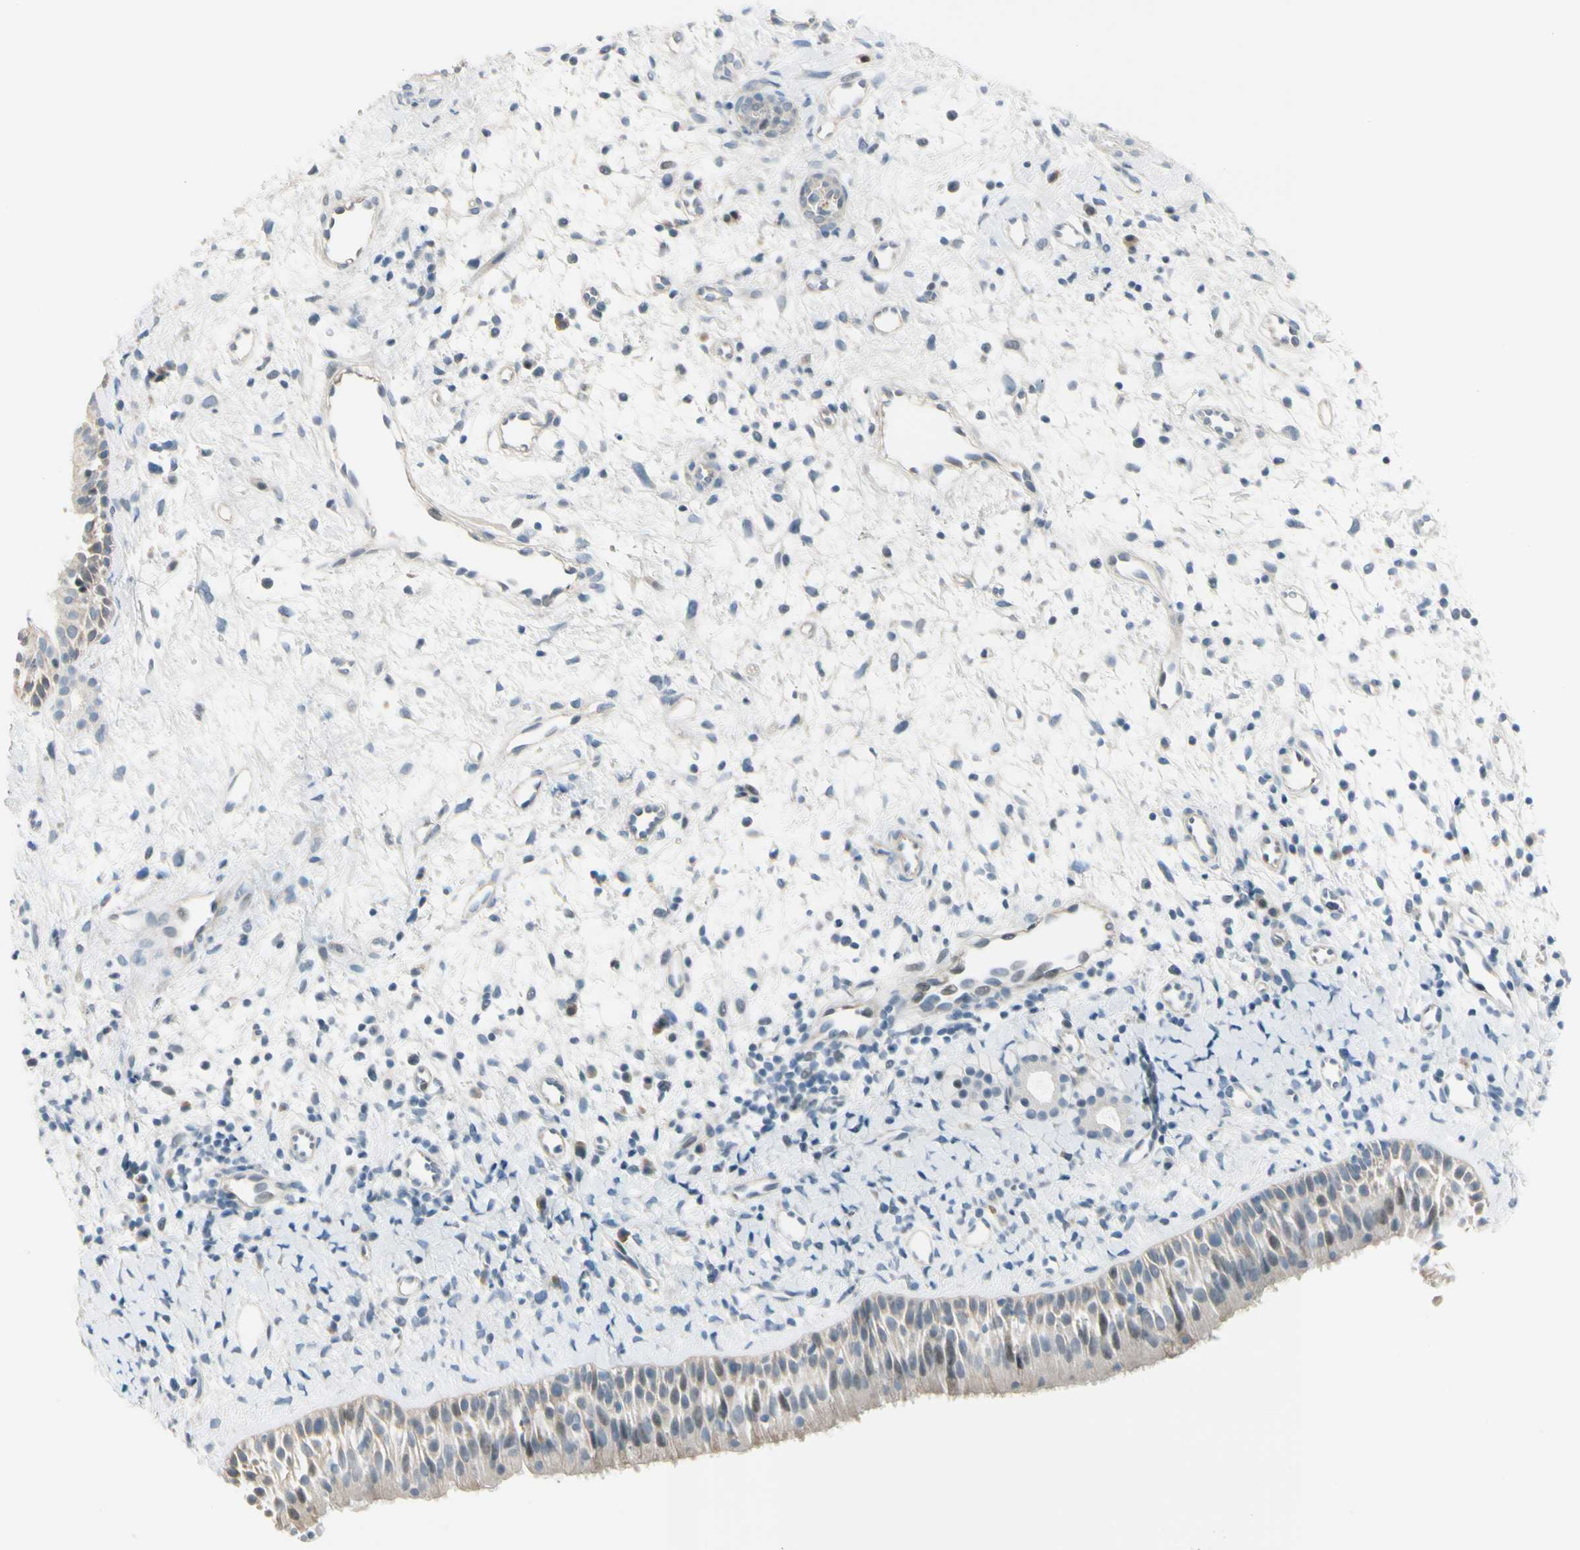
{"staining": {"intensity": "negative", "quantity": "none", "location": "none"}, "tissue": "nasopharynx", "cell_type": "Respiratory epithelial cells", "image_type": "normal", "snomed": [{"axis": "morphology", "description": "Normal tissue, NOS"}, {"axis": "topography", "description": "Nasopharynx"}], "caption": "Immunohistochemistry photomicrograph of unremarkable nasopharynx: nasopharynx stained with DAB (3,3'-diaminobenzidine) reveals no significant protein positivity in respiratory epithelial cells. Brightfield microscopy of immunohistochemistry stained with DAB (3,3'-diaminobenzidine) (brown) and hematoxylin (blue), captured at high magnification.", "gene": "B4GALNT1", "patient": {"sex": "male", "age": 22}}